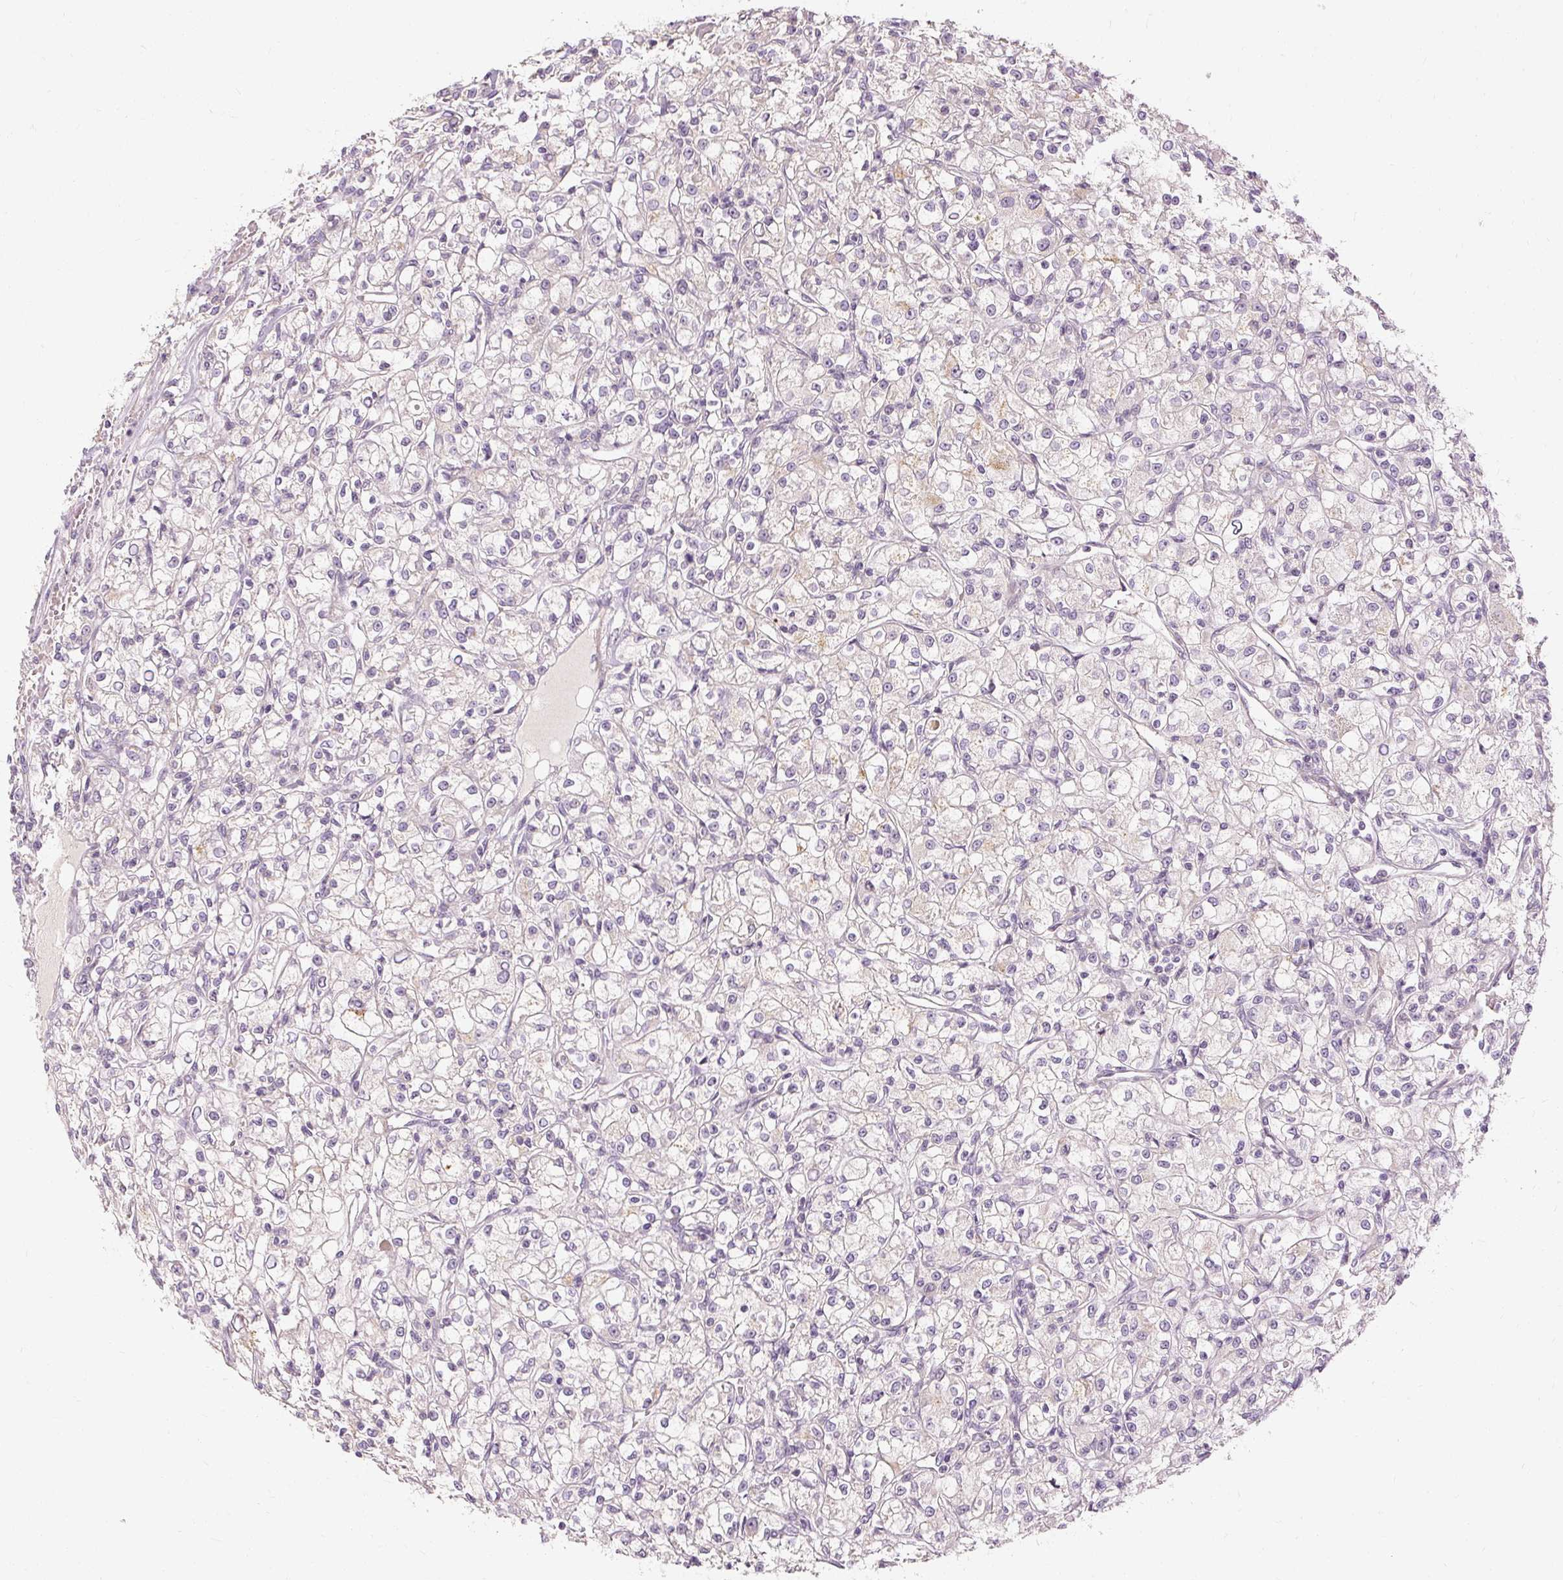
{"staining": {"intensity": "negative", "quantity": "none", "location": "none"}, "tissue": "renal cancer", "cell_type": "Tumor cells", "image_type": "cancer", "snomed": [{"axis": "morphology", "description": "Adenocarcinoma, NOS"}, {"axis": "topography", "description": "Kidney"}], "caption": "Tumor cells are negative for protein expression in human renal cancer (adenocarcinoma).", "gene": "CAPN3", "patient": {"sex": "female", "age": 59}}